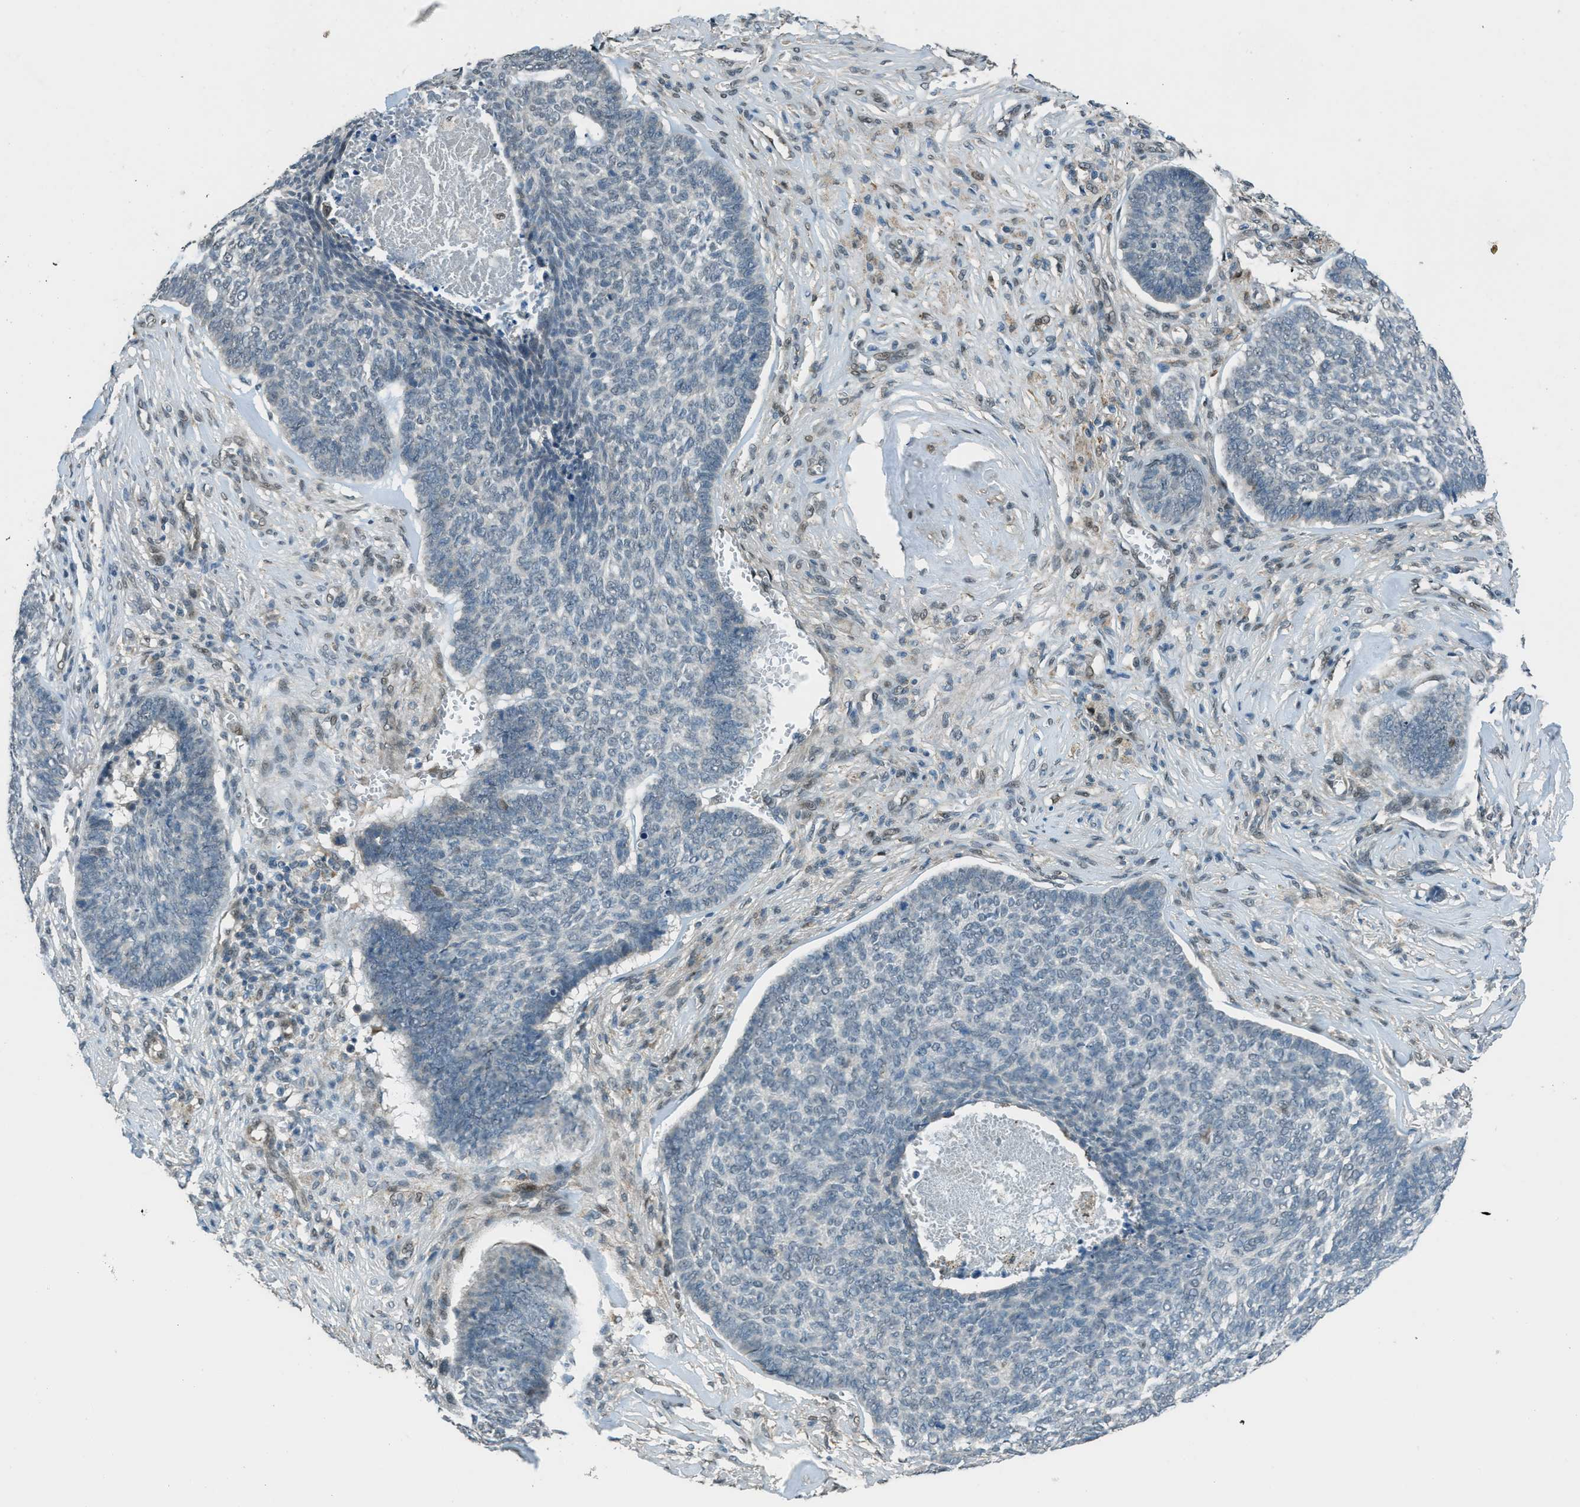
{"staining": {"intensity": "negative", "quantity": "none", "location": "none"}, "tissue": "skin cancer", "cell_type": "Tumor cells", "image_type": "cancer", "snomed": [{"axis": "morphology", "description": "Basal cell carcinoma"}, {"axis": "topography", "description": "Skin"}], "caption": "Protein analysis of skin cancer shows no significant staining in tumor cells.", "gene": "NPEPL1", "patient": {"sex": "male", "age": 84}}